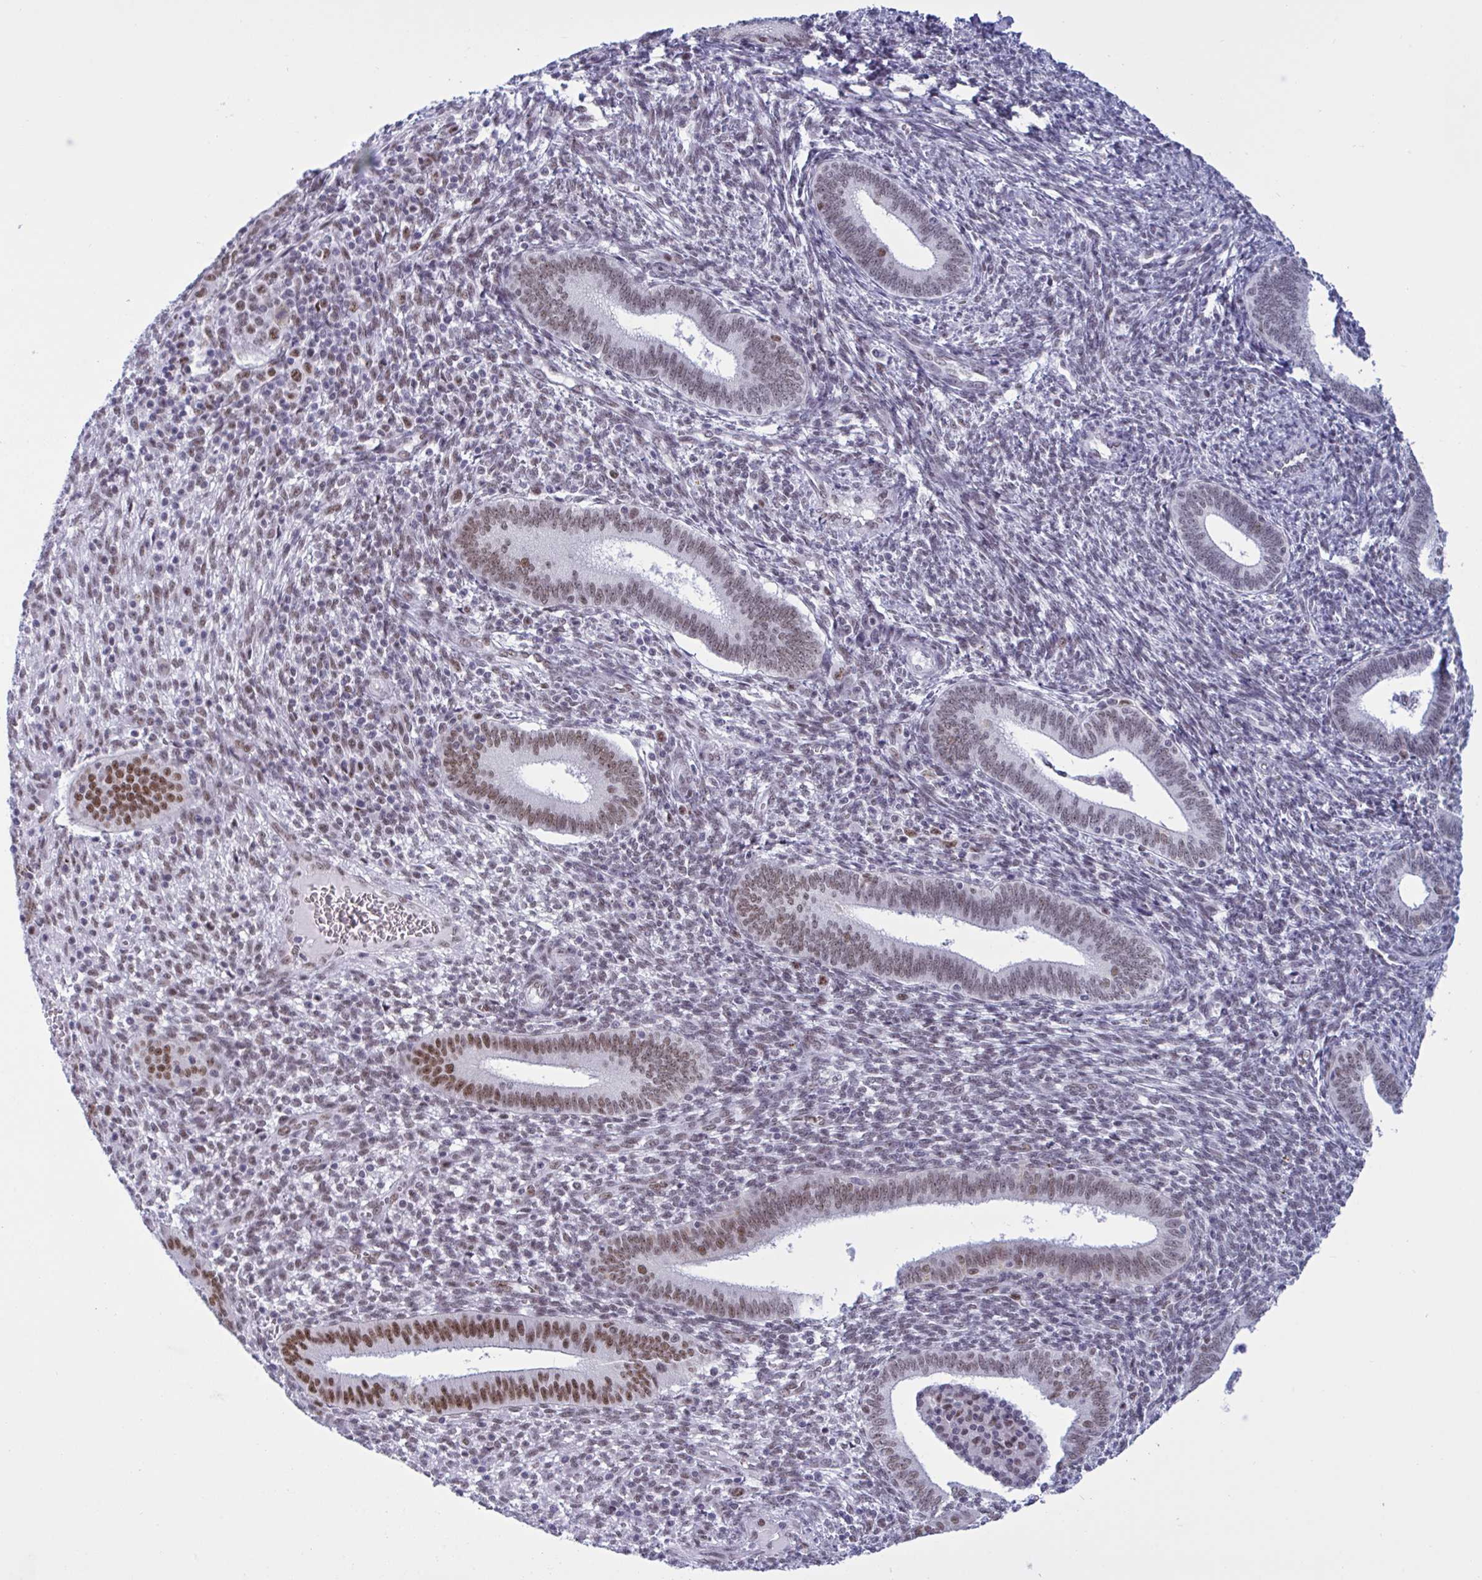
{"staining": {"intensity": "negative", "quantity": "none", "location": "none"}, "tissue": "endometrium", "cell_type": "Cells in endometrial stroma", "image_type": "normal", "snomed": [{"axis": "morphology", "description": "Normal tissue, NOS"}, {"axis": "topography", "description": "Endometrium"}], "caption": "An image of human endometrium is negative for staining in cells in endometrial stroma. (Immunohistochemistry, brightfield microscopy, high magnification).", "gene": "PPP1R10", "patient": {"sex": "female", "age": 41}}